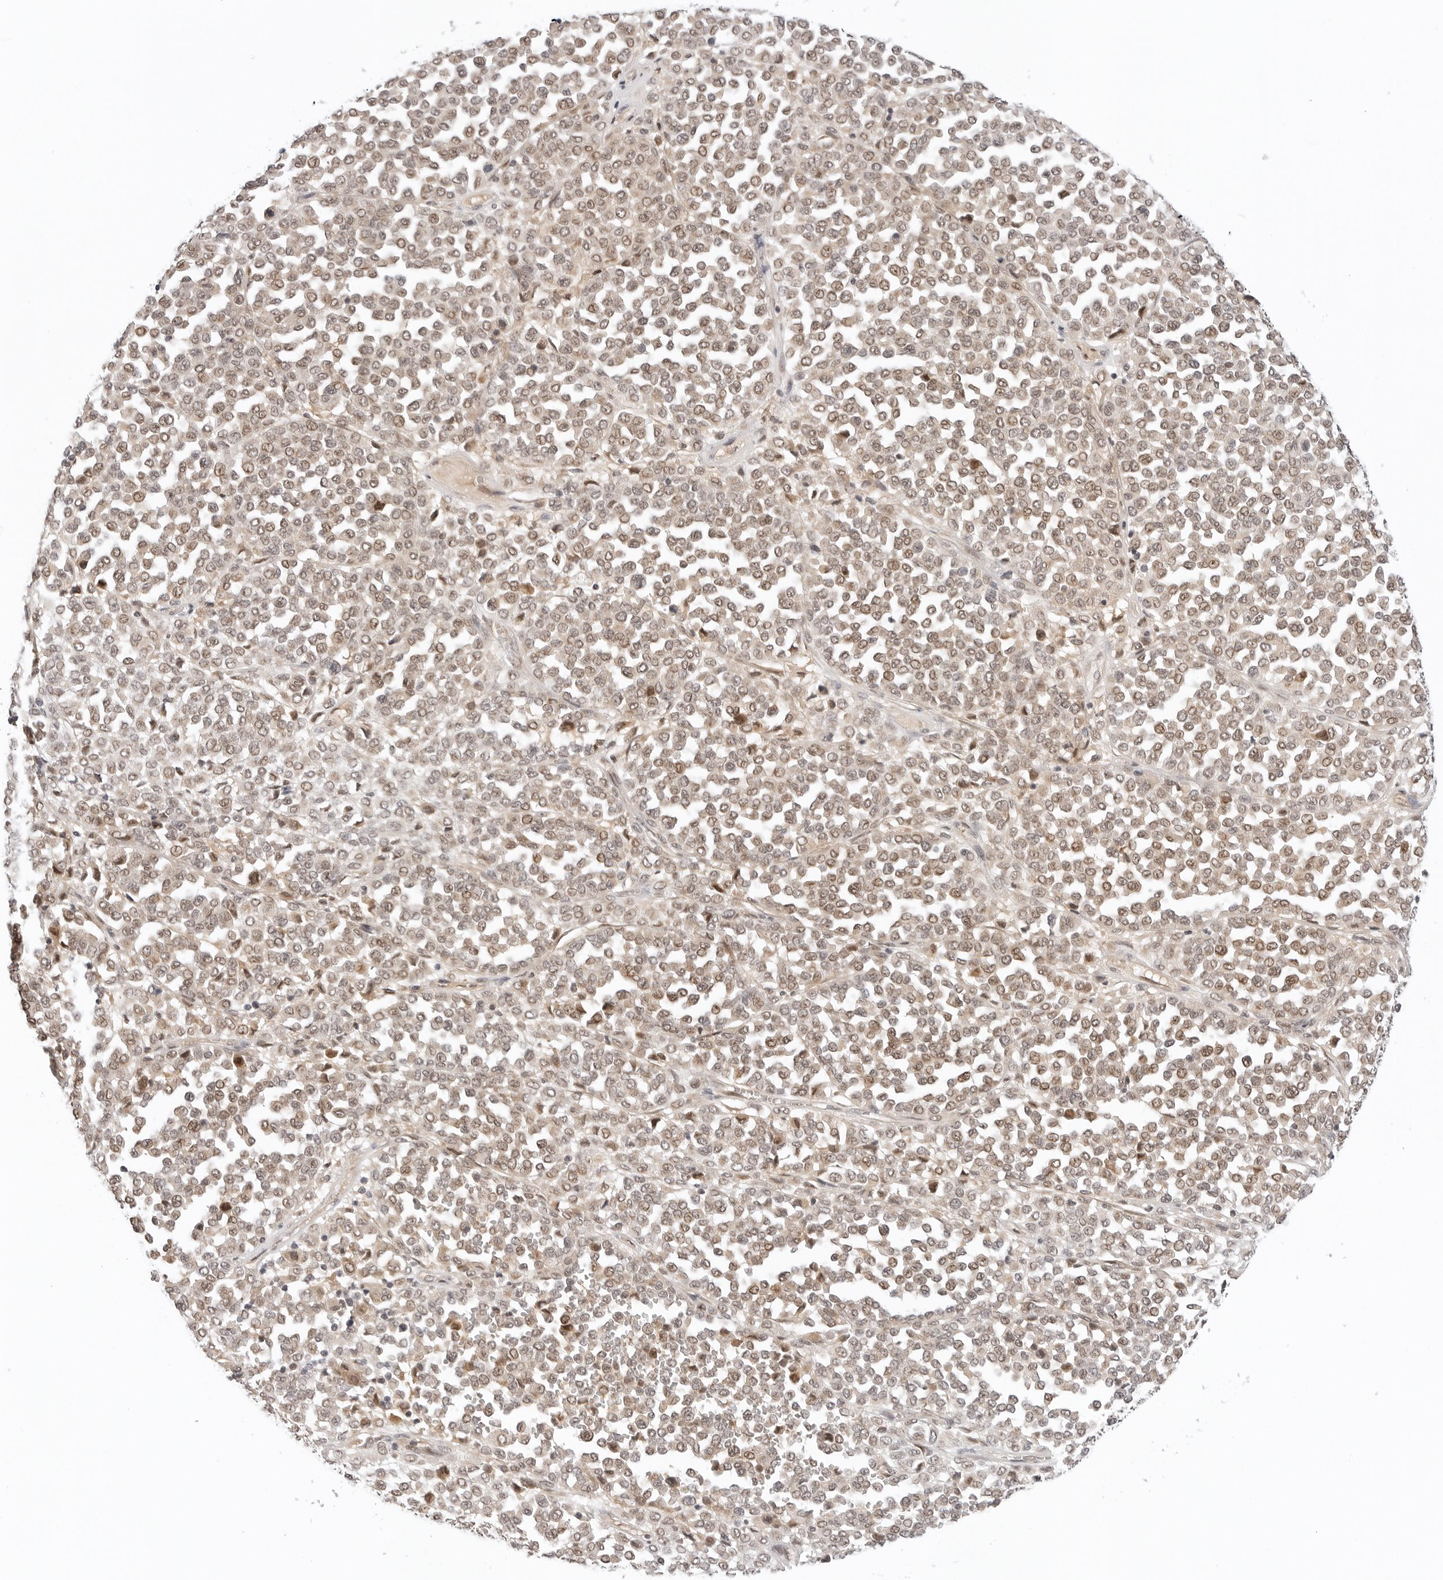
{"staining": {"intensity": "weak", "quantity": ">75%", "location": "nuclear"}, "tissue": "melanoma", "cell_type": "Tumor cells", "image_type": "cancer", "snomed": [{"axis": "morphology", "description": "Malignant melanoma, Metastatic site"}, {"axis": "topography", "description": "Pancreas"}], "caption": "Malignant melanoma (metastatic site) stained with DAB immunohistochemistry (IHC) exhibits low levels of weak nuclear positivity in approximately >75% of tumor cells.", "gene": "TSEN2", "patient": {"sex": "female", "age": 30}}